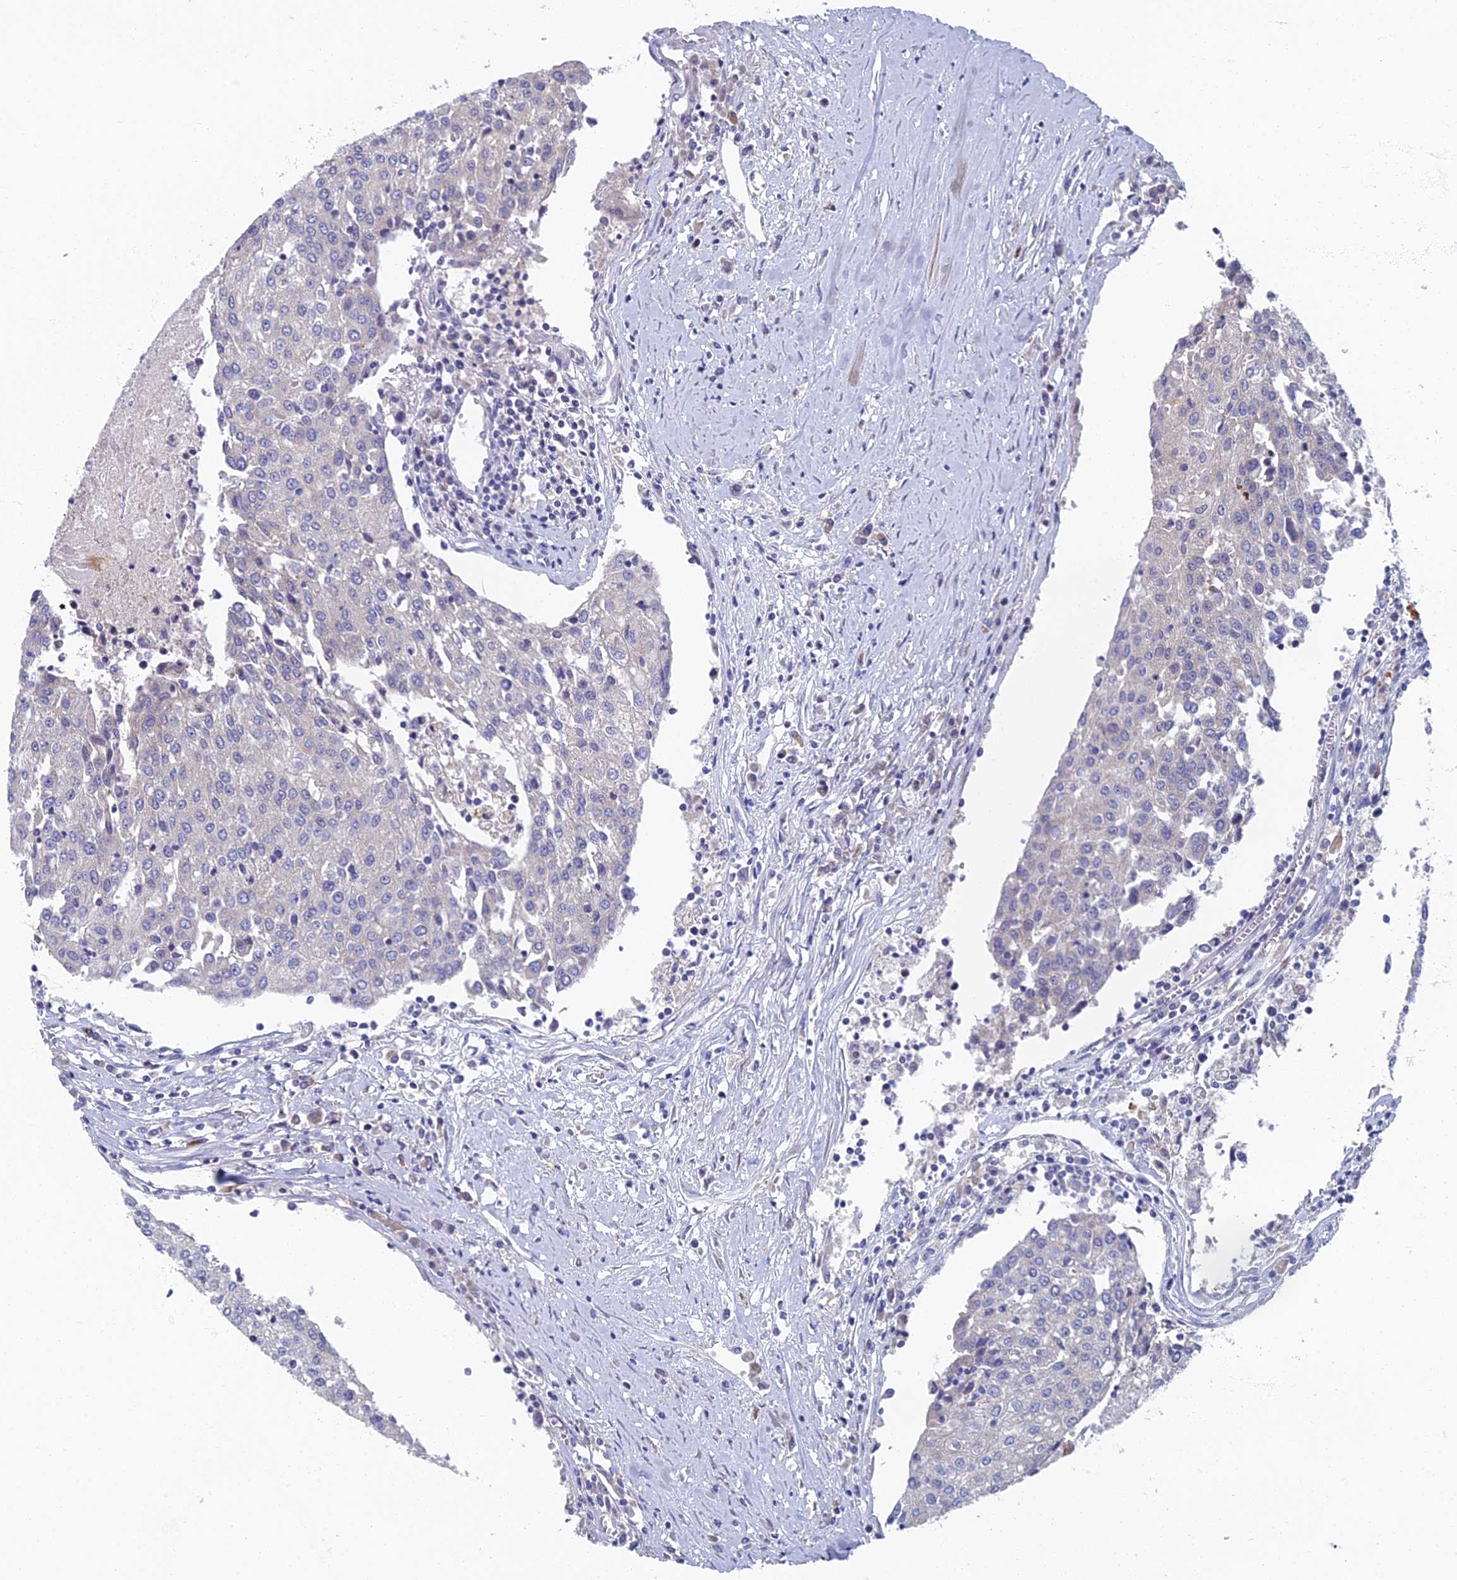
{"staining": {"intensity": "negative", "quantity": "none", "location": "none"}, "tissue": "urothelial cancer", "cell_type": "Tumor cells", "image_type": "cancer", "snomed": [{"axis": "morphology", "description": "Urothelial carcinoma, High grade"}, {"axis": "topography", "description": "Urinary bladder"}], "caption": "Tumor cells show no significant expression in high-grade urothelial carcinoma.", "gene": "SPIN4", "patient": {"sex": "female", "age": 85}}